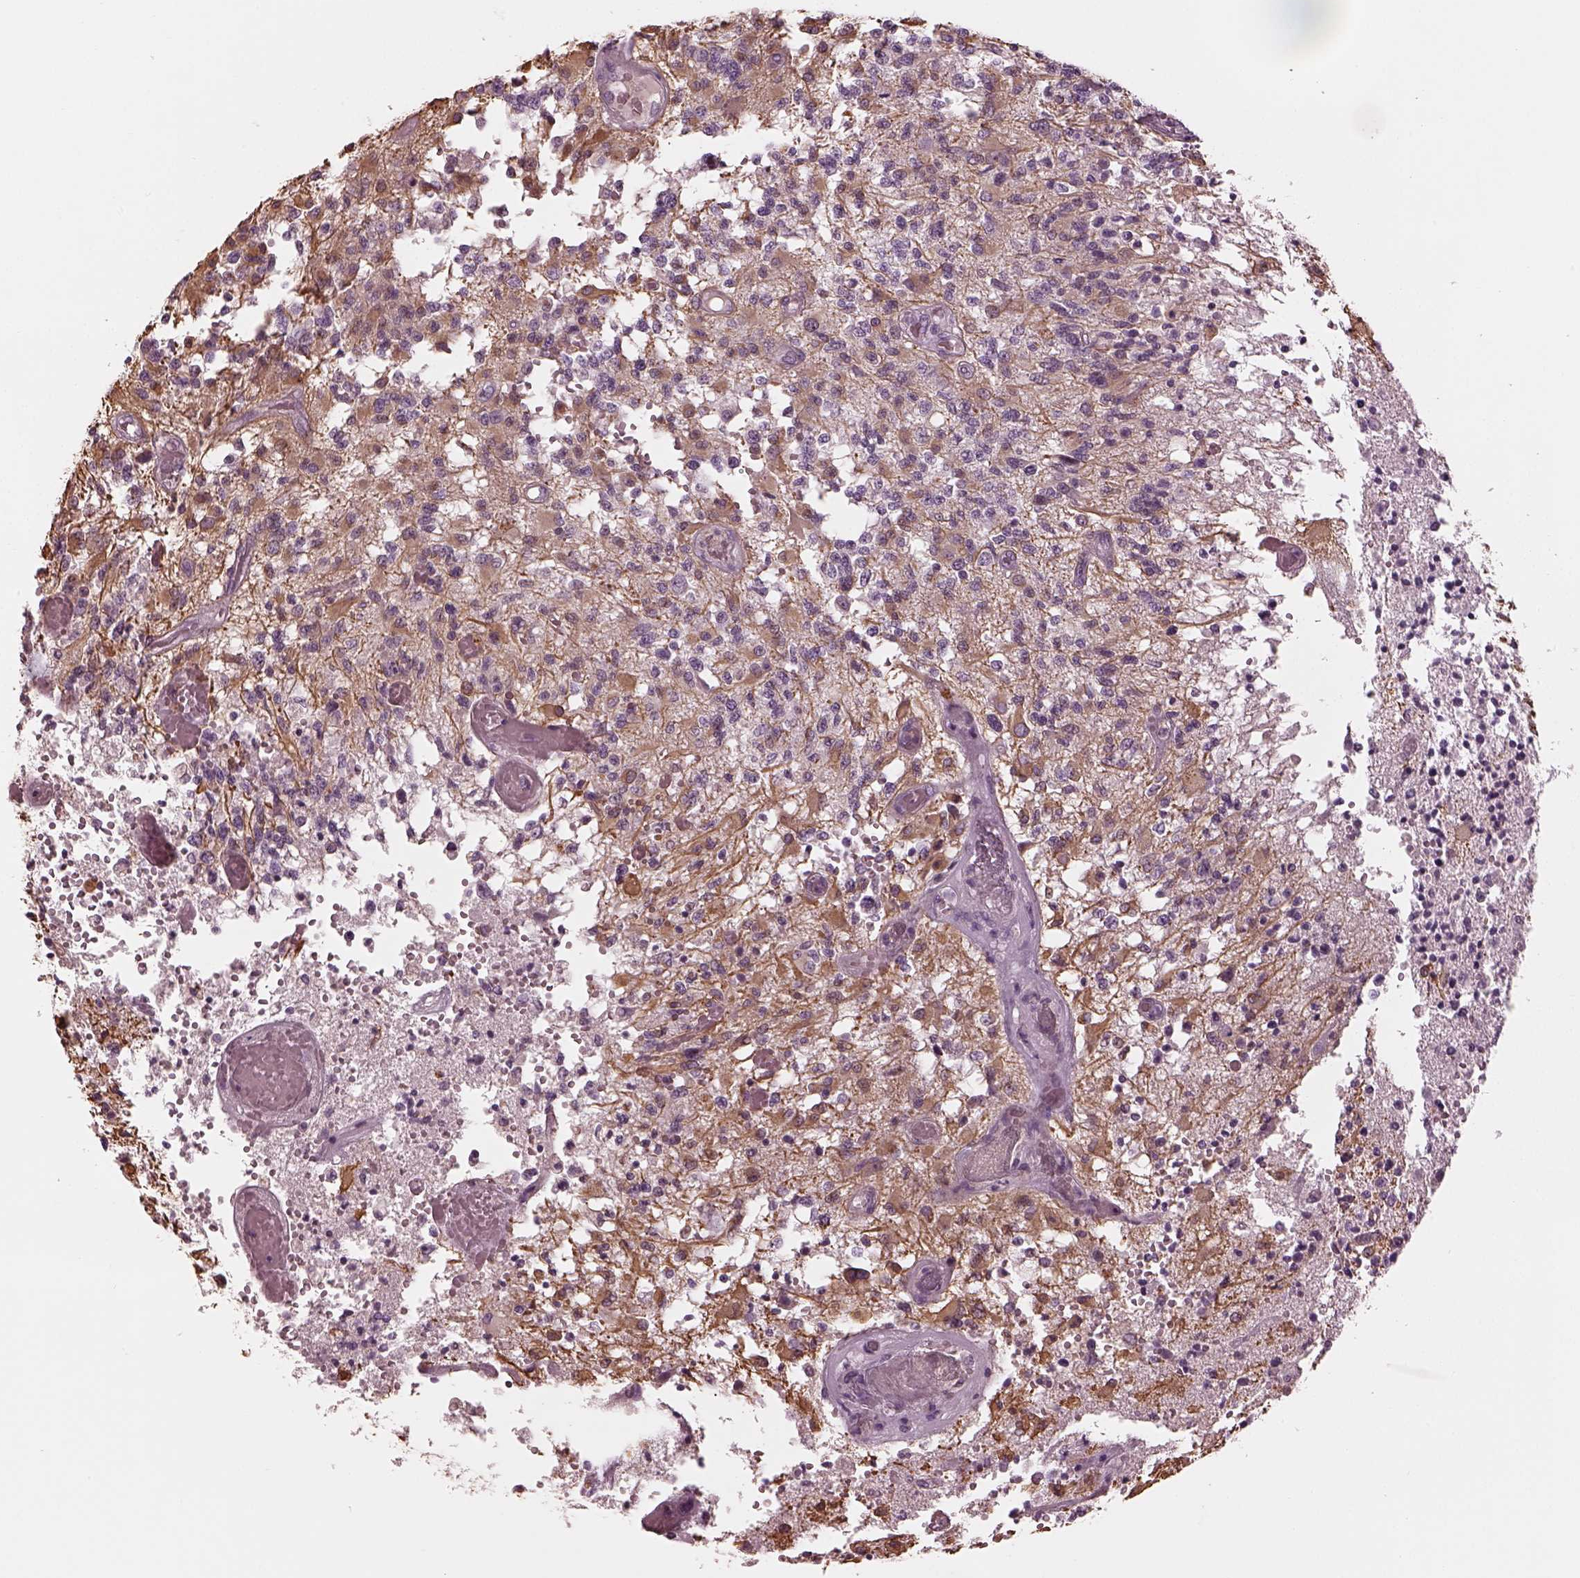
{"staining": {"intensity": "negative", "quantity": "none", "location": "none"}, "tissue": "glioma", "cell_type": "Tumor cells", "image_type": "cancer", "snomed": [{"axis": "morphology", "description": "Glioma, malignant, High grade"}, {"axis": "topography", "description": "Brain"}], "caption": "Tumor cells are negative for protein expression in human high-grade glioma (malignant). (DAB (3,3'-diaminobenzidine) immunohistochemistry visualized using brightfield microscopy, high magnification).", "gene": "MIA", "patient": {"sex": "female", "age": 63}}